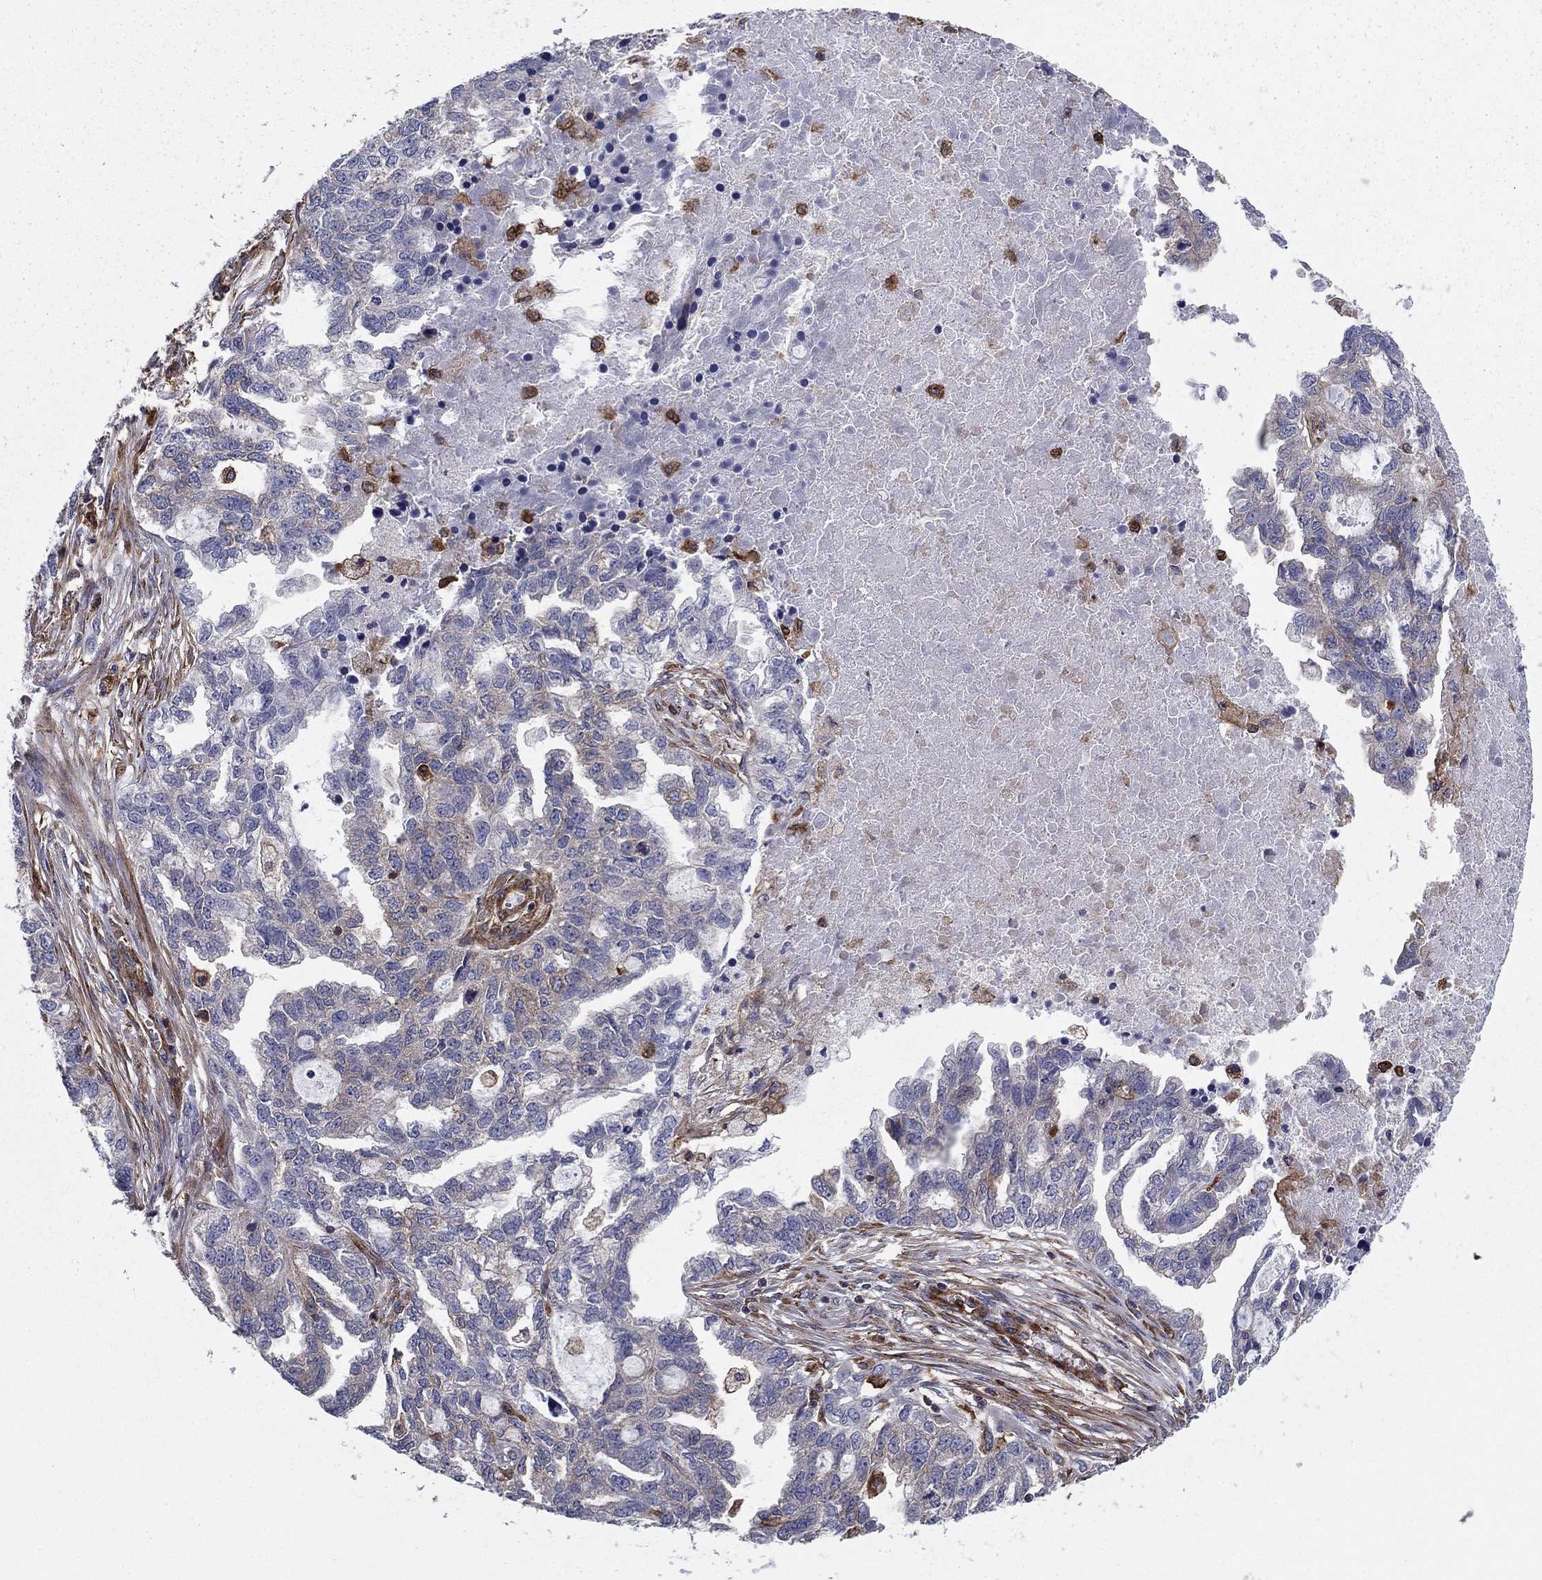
{"staining": {"intensity": "negative", "quantity": "none", "location": "none"}, "tissue": "ovarian cancer", "cell_type": "Tumor cells", "image_type": "cancer", "snomed": [{"axis": "morphology", "description": "Cystadenocarcinoma, serous, NOS"}, {"axis": "topography", "description": "Ovary"}], "caption": "A photomicrograph of ovarian serous cystadenocarcinoma stained for a protein displays no brown staining in tumor cells.", "gene": "EHBP1L1", "patient": {"sex": "female", "age": 51}}